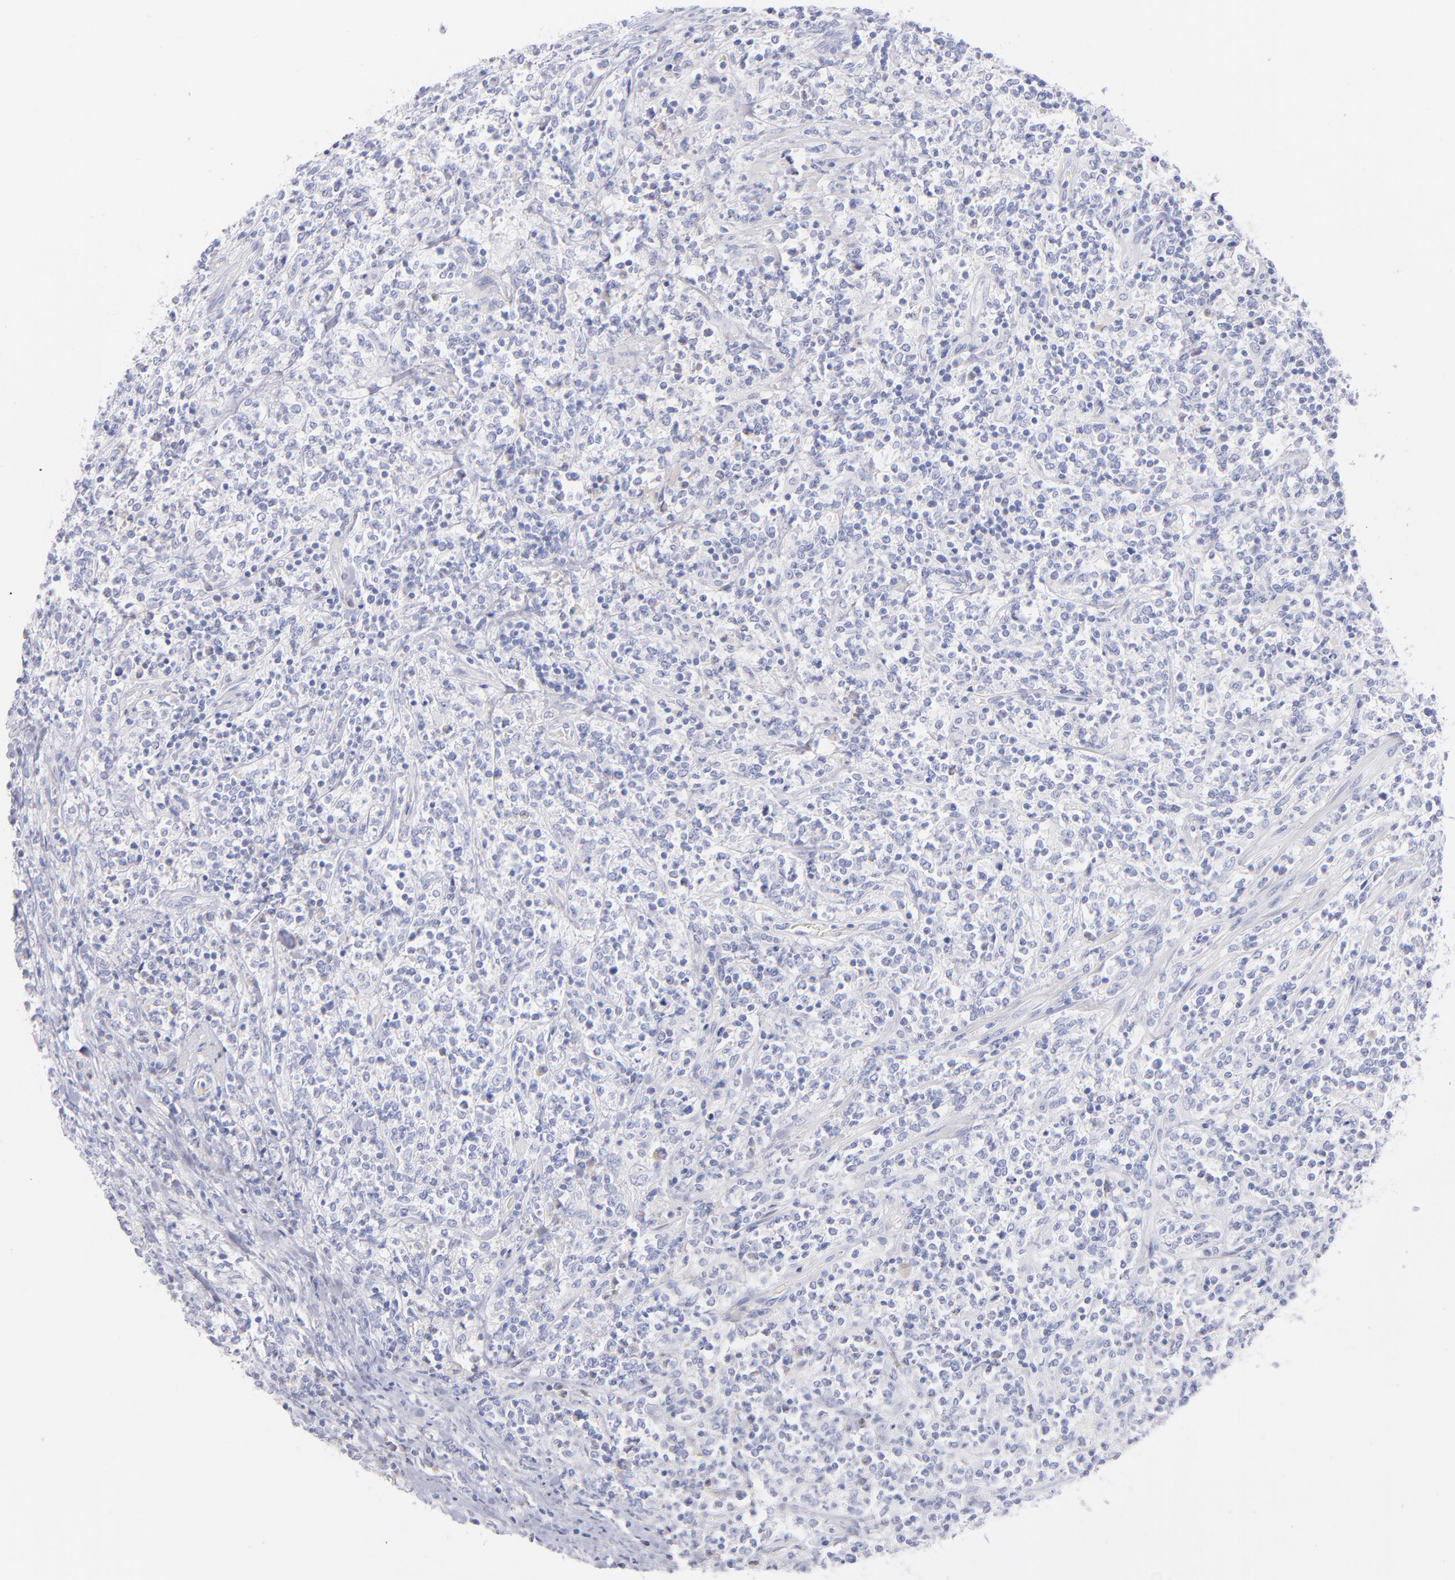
{"staining": {"intensity": "negative", "quantity": "none", "location": "none"}, "tissue": "lymphoma", "cell_type": "Tumor cells", "image_type": "cancer", "snomed": [{"axis": "morphology", "description": "Malignant lymphoma, non-Hodgkin's type, High grade"}, {"axis": "topography", "description": "Soft tissue"}], "caption": "The histopathology image shows no significant positivity in tumor cells of lymphoma. (DAB (3,3'-diaminobenzidine) immunohistochemistry (IHC), high magnification).", "gene": "HP", "patient": {"sex": "male", "age": 18}}